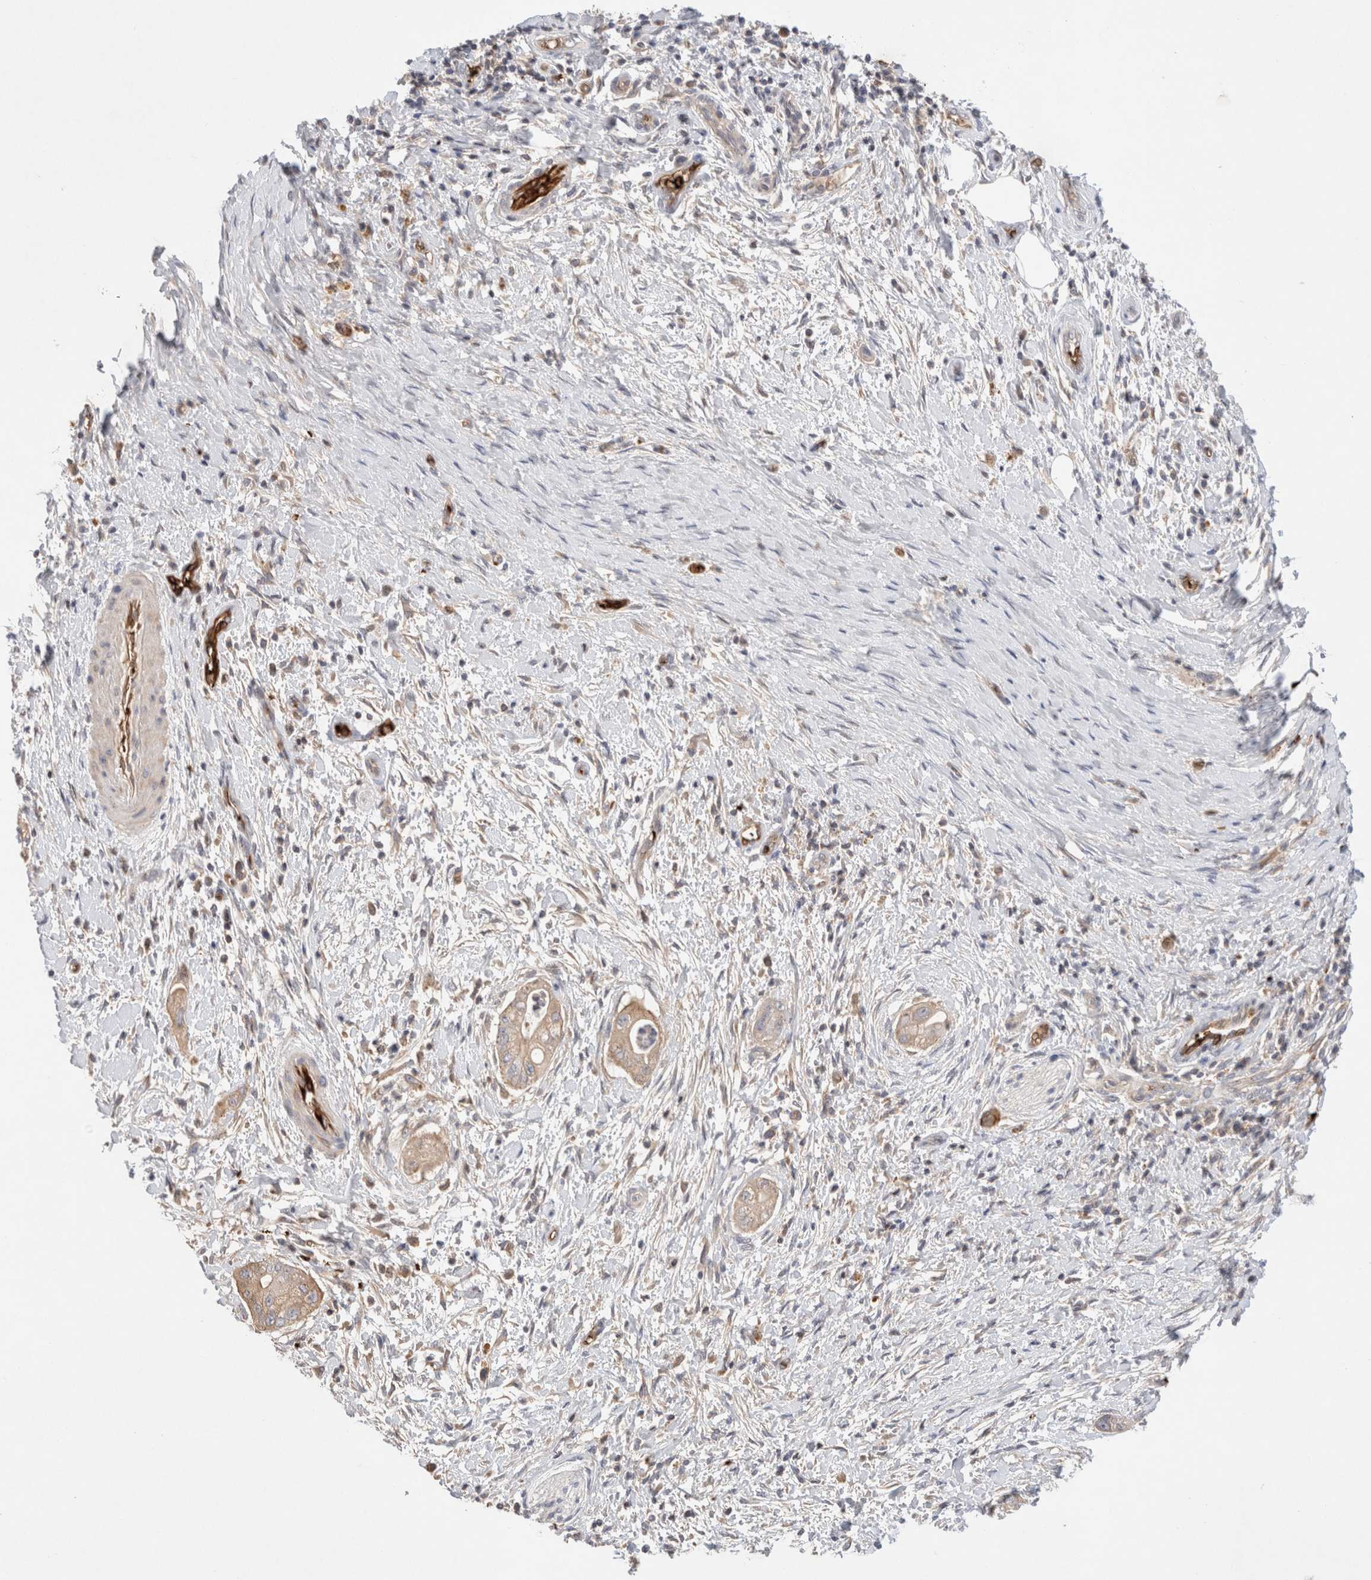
{"staining": {"intensity": "weak", "quantity": ">75%", "location": "cytoplasmic/membranous"}, "tissue": "pancreatic cancer", "cell_type": "Tumor cells", "image_type": "cancer", "snomed": [{"axis": "morphology", "description": "Adenocarcinoma, NOS"}, {"axis": "topography", "description": "Pancreas"}], "caption": "Immunohistochemistry (DAB) staining of pancreatic cancer displays weak cytoplasmic/membranous protein staining in about >75% of tumor cells.", "gene": "MST1", "patient": {"sex": "male", "age": 58}}